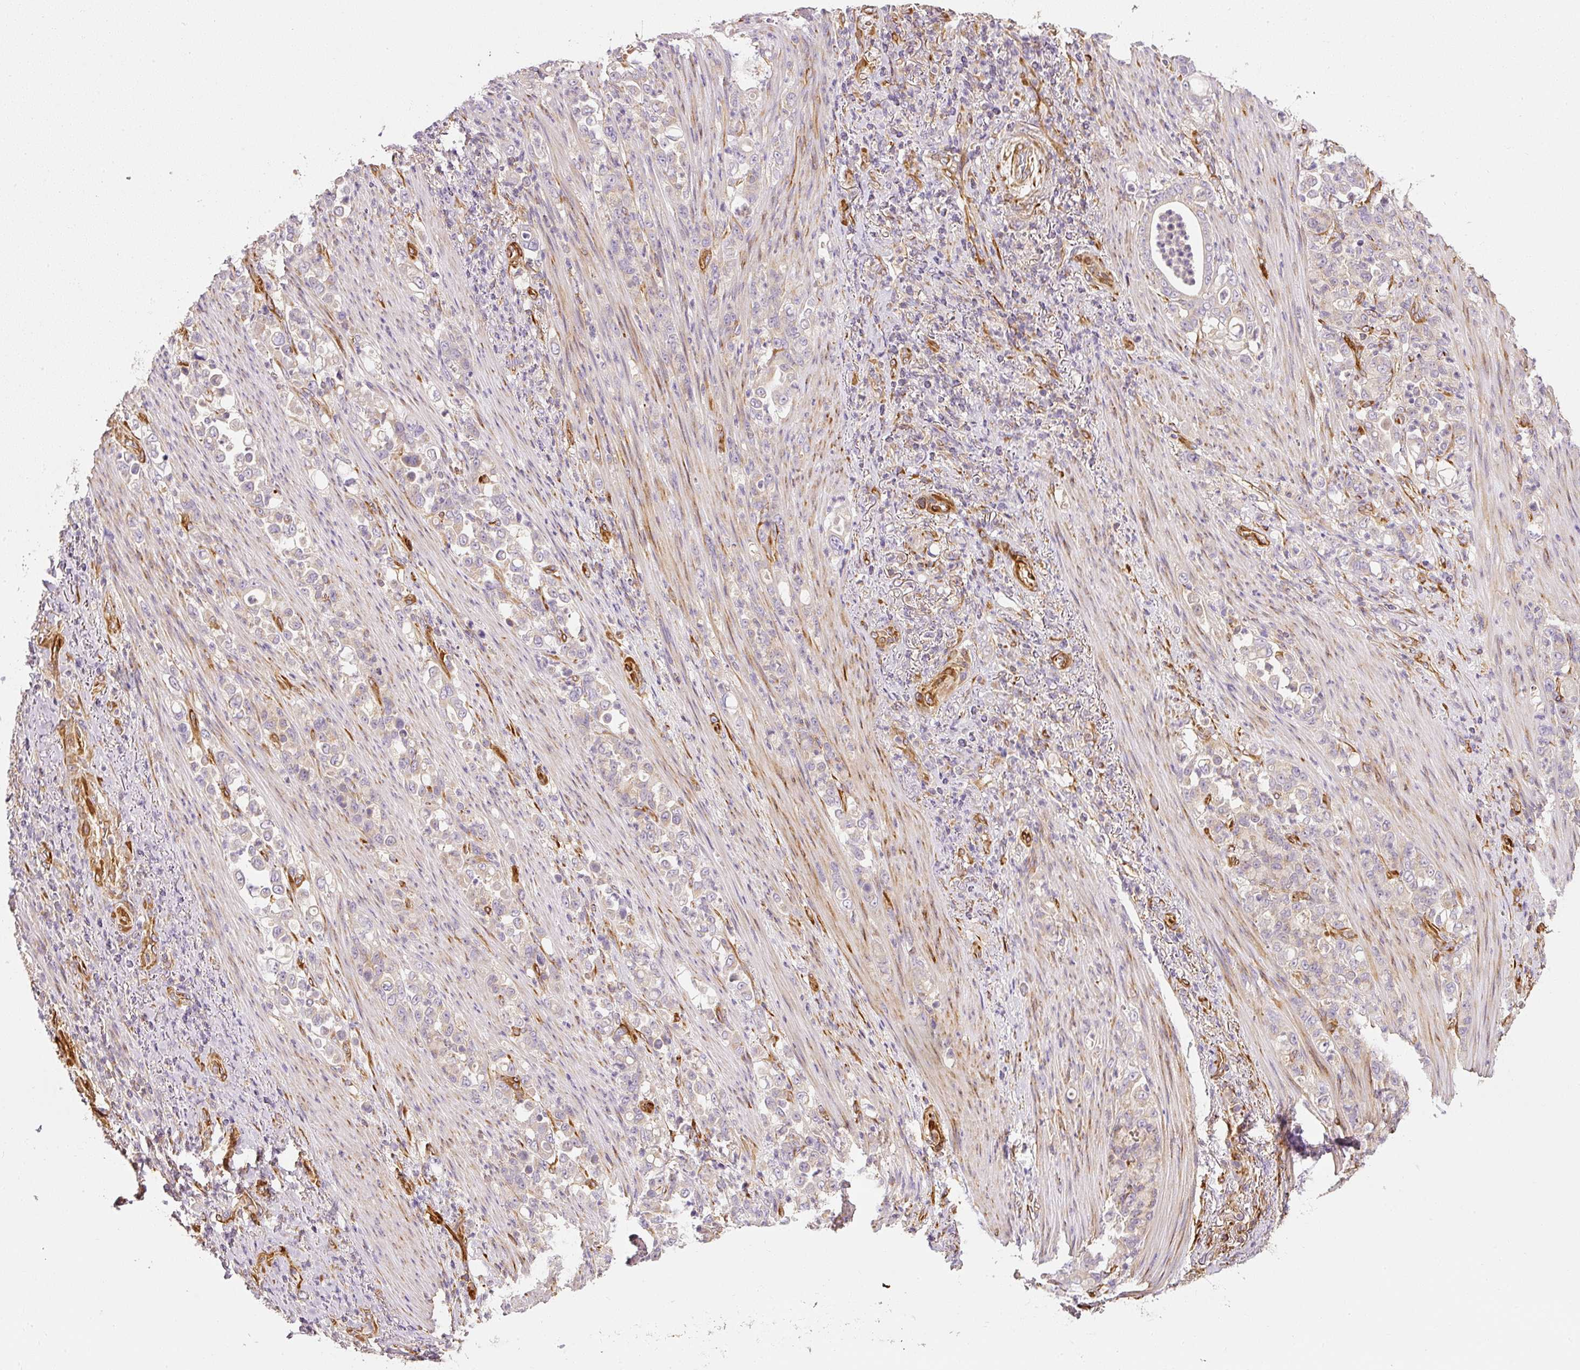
{"staining": {"intensity": "negative", "quantity": "none", "location": "none"}, "tissue": "stomach cancer", "cell_type": "Tumor cells", "image_type": "cancer", "snomed": [{"axis": "morphology", "description": "Normal tissue, NOS"}, {"axis": "morphology", "description": "Adenocarcinoma, NOS"}, {"axis": "topography", "description": "Stomach"}], "caption": "Immunohistochemistry photomicrograph of human stomach cancer stained for a protein (brown), which demonstrates no expression in tumor cells.", "gene": "RNF167", "patient": {"sex": "female", "age": 79}}